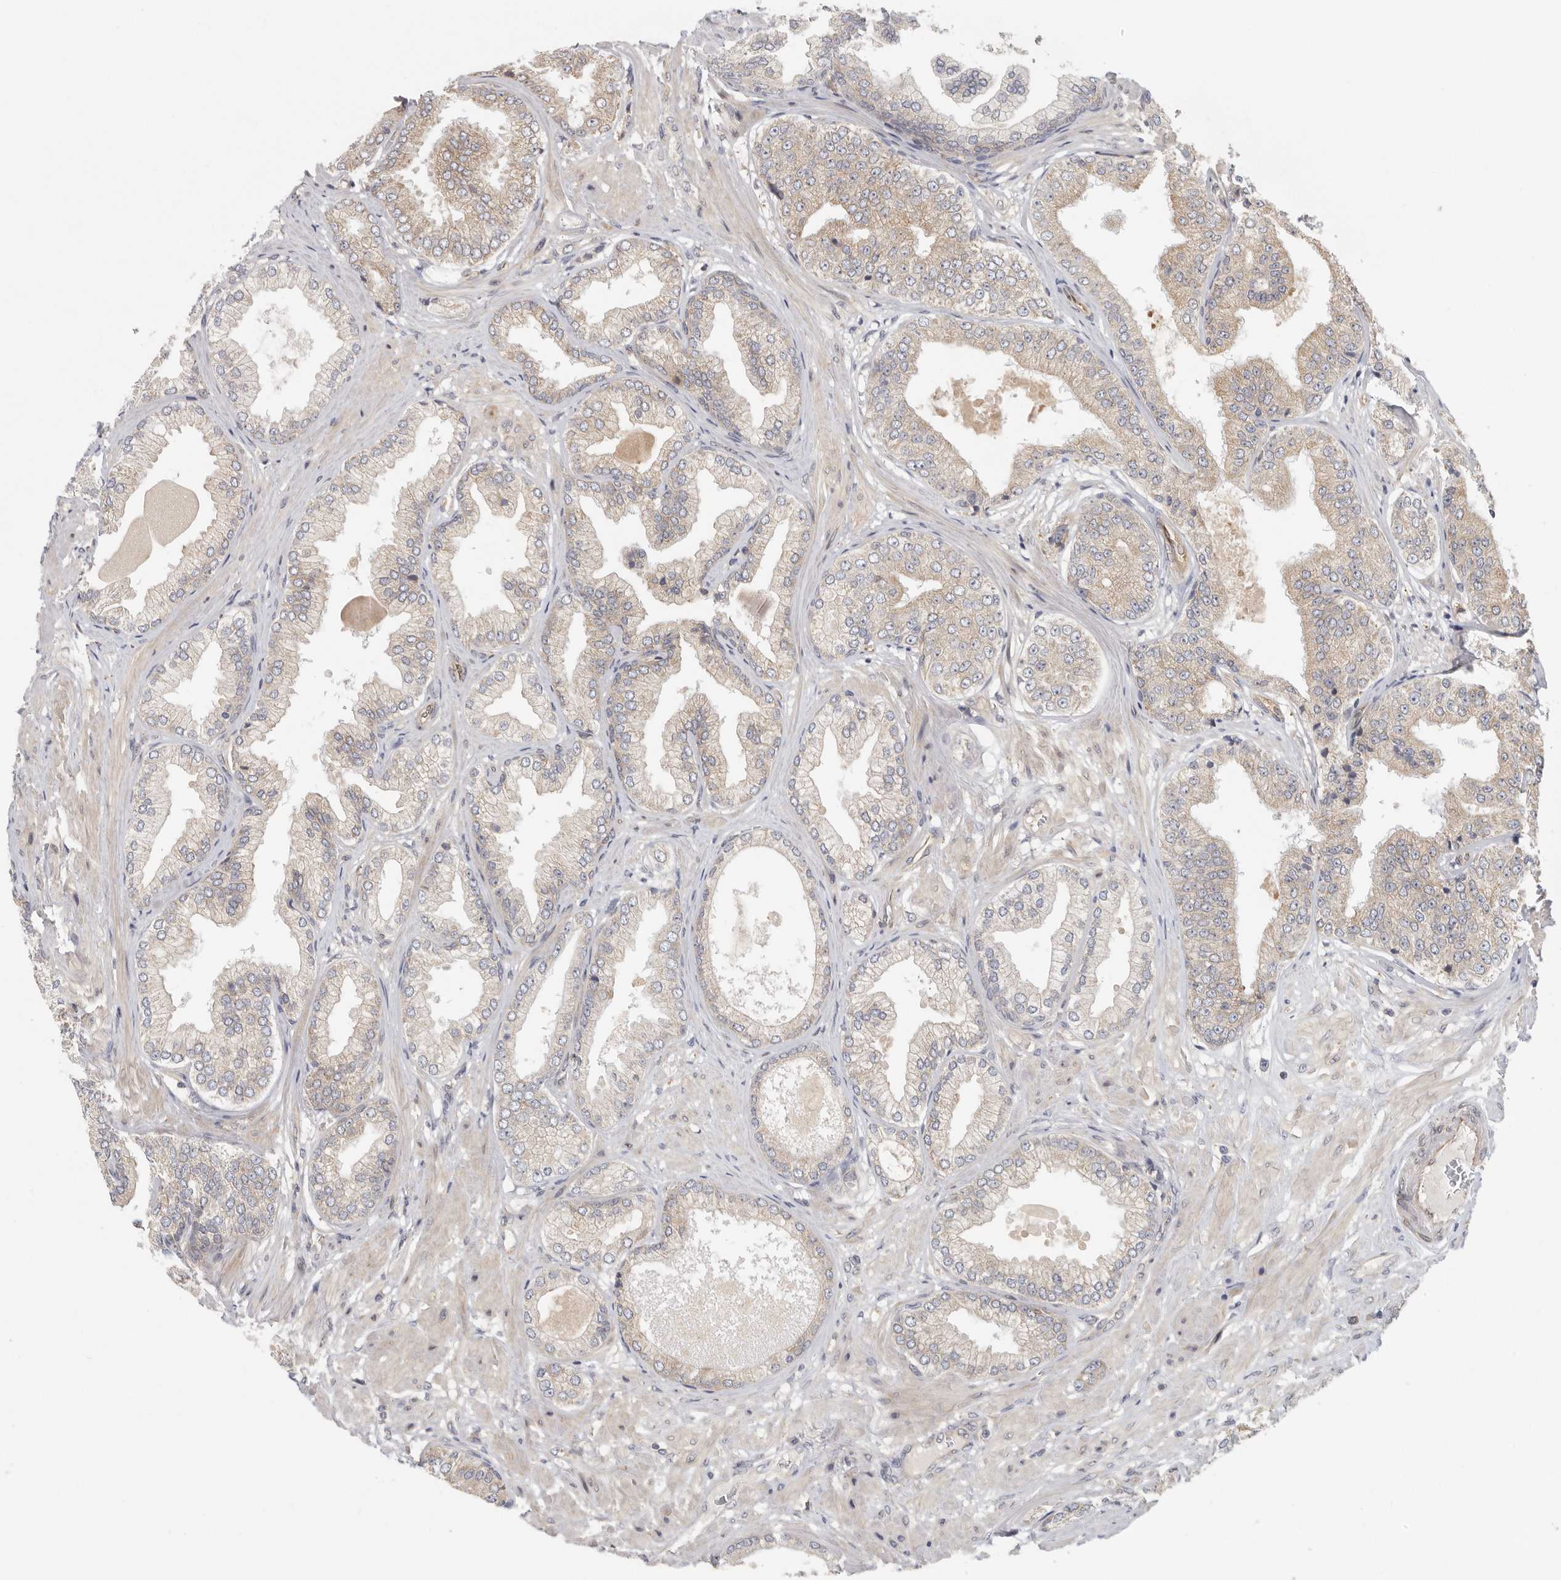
{"staining": {"intensity": "weak", "quantity": "25%-75%", "location": "cytoplasmic/membranous"}, "tissue": "prostate cancer", "cell_type": "Tumor cells", "image_type": "cancer", "snomed": [{"axis": "morphology", "description": "Adenocarcinoma, Low grade"}, {"axis": "topography", "description": "Prostate"}], "caption": "Prostate low-grade adenocarcinoma was stained to show a protein in brown. There is low levels of weak cytoplasmic/membranous positivity in about 25%-75% of tumor cells.", "gene": "BCAP29", "patient": {"sex": "male", "age": 63}}